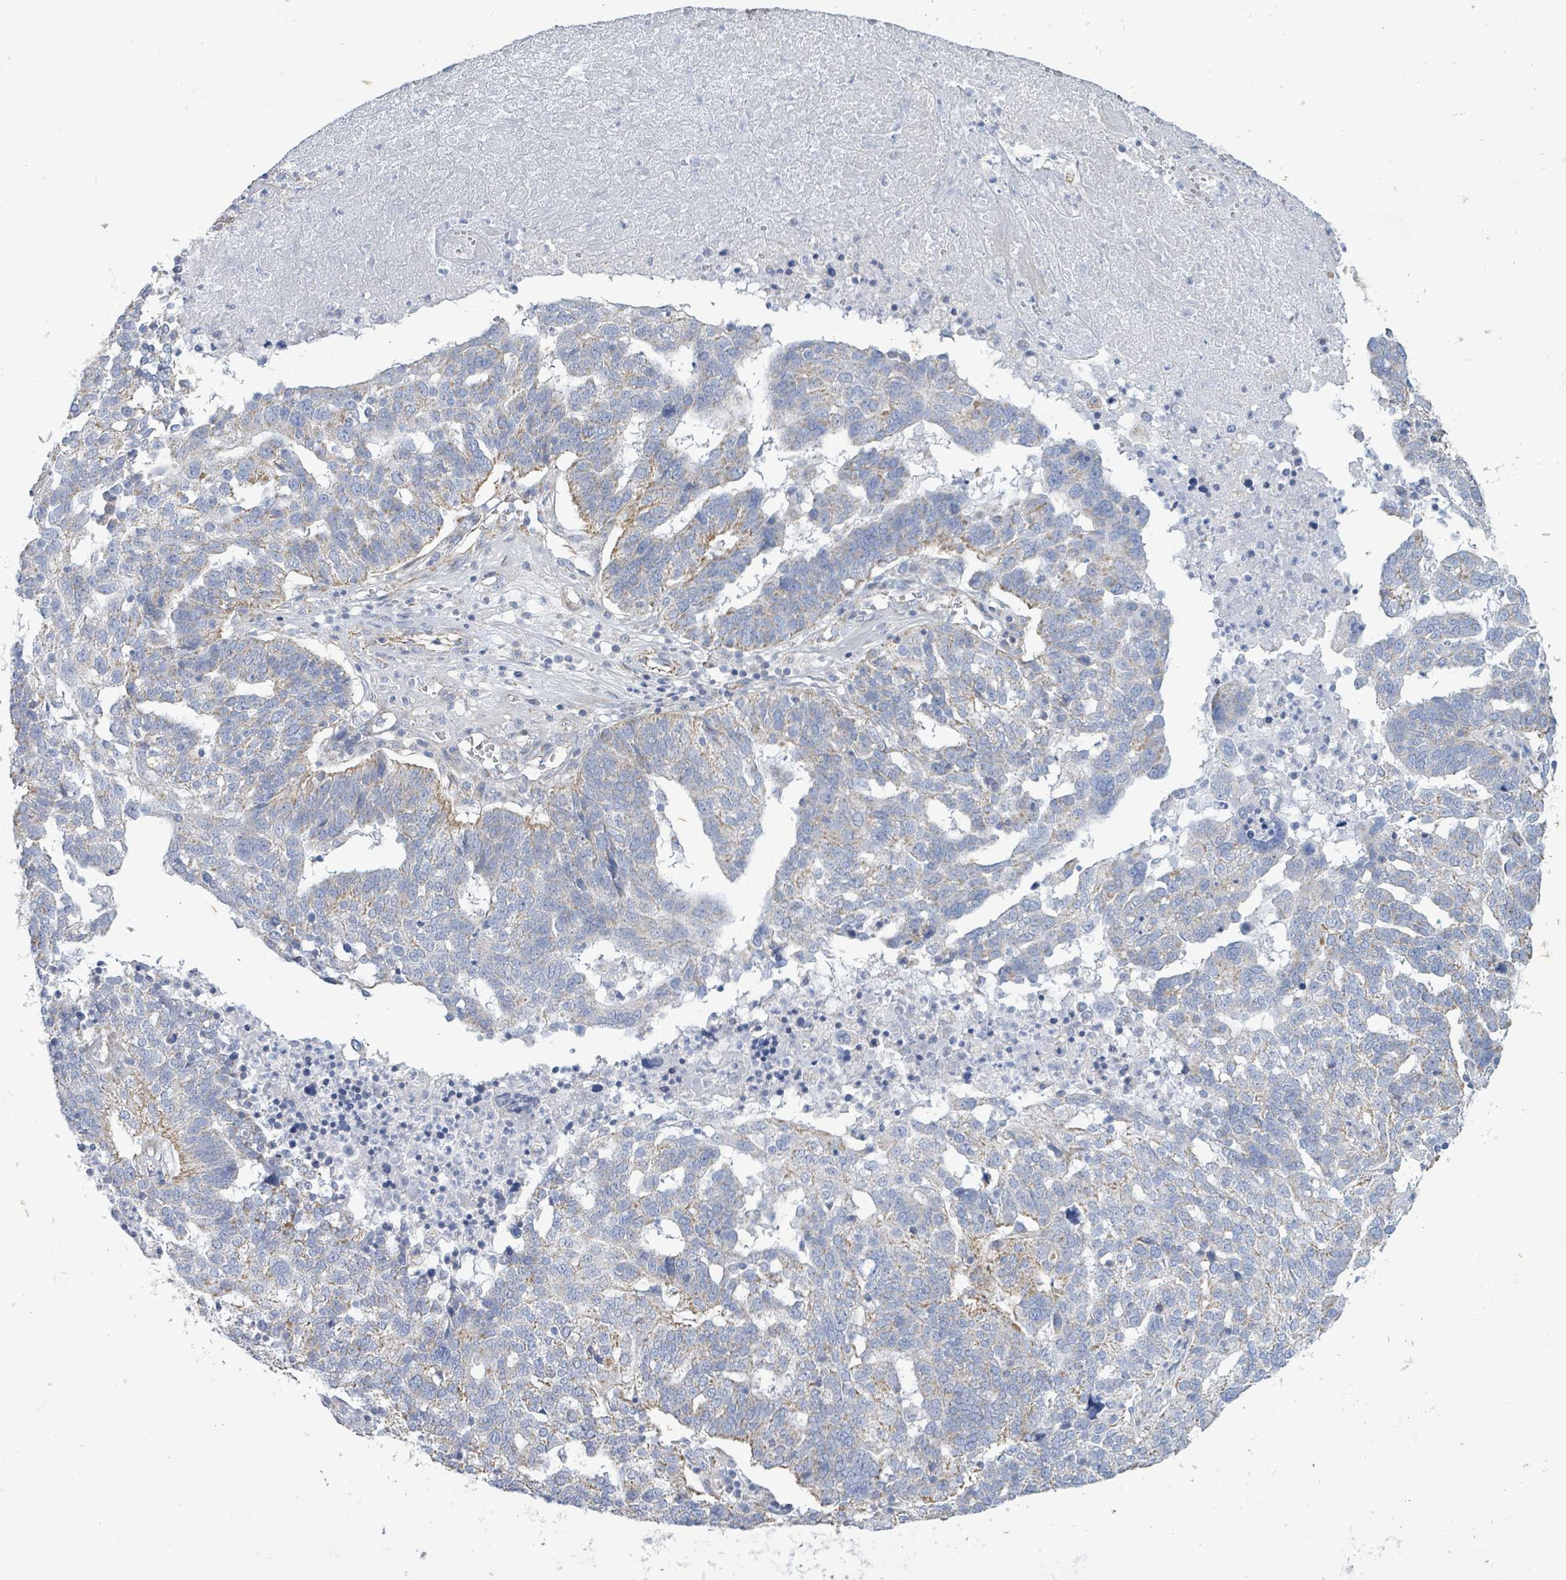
{"staining": {"intensity": "moderate", "quantity": "25%-75%", "location": "cytoplasmic/membranous"}, "tissue": "ovarian cancer", "cell_type": "Tumor cells", "image_type": "cancer", "snomed": [{"axis": "morphology", "description": "Cystadenocarcinoma, serous, NOS"}, {"axis": "topography", "description": "Ovary"}], "caption": "Ovarian serous cystadenocarcinoma tissue demonstrates moderate cytoplasmic/membranous staining in about 25%-75% of tumor cells", "gene": "ALG12", "patient": {"sex": "female", "age": 59}}